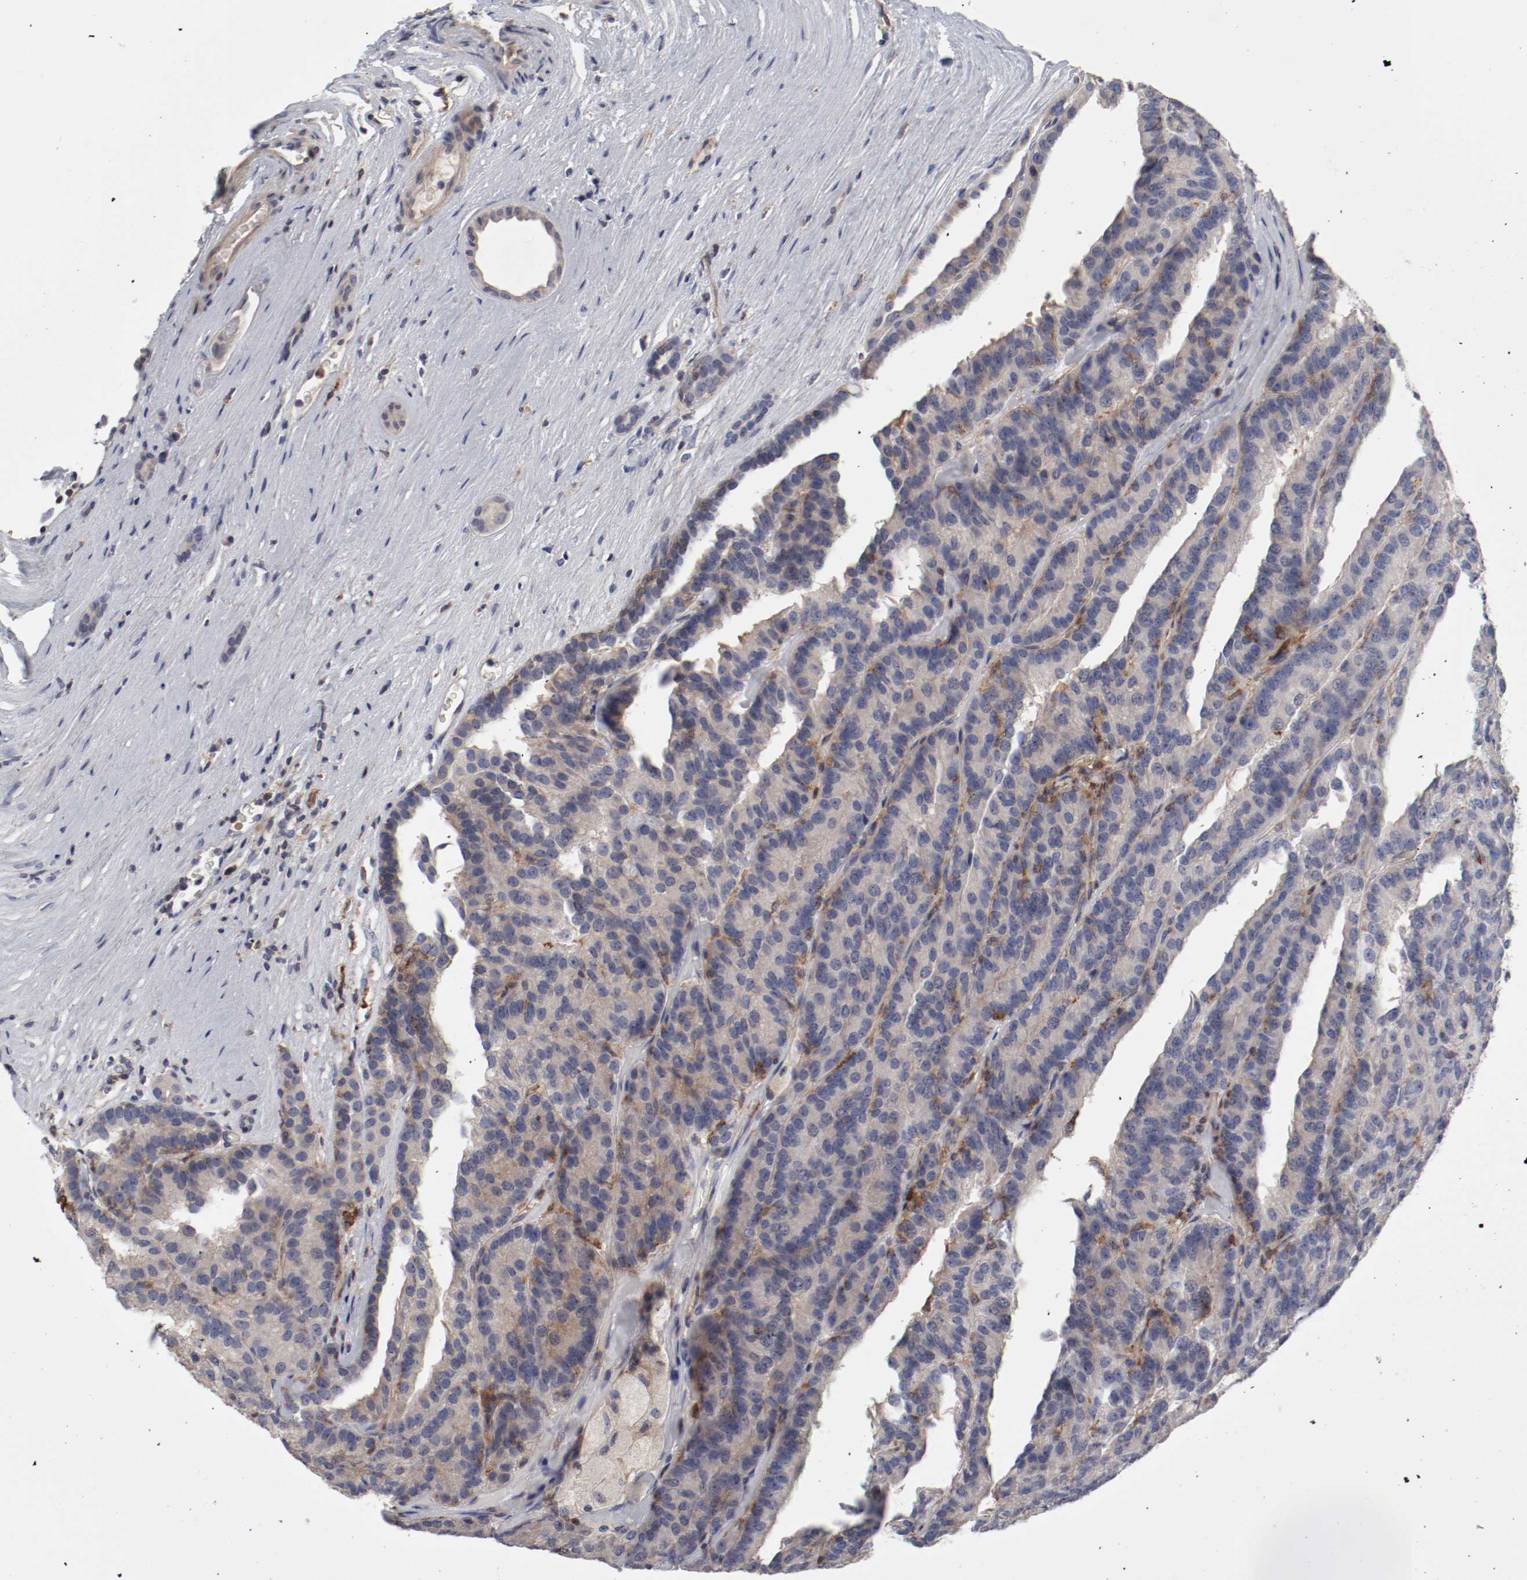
{"staining": {"intensity": "moderate", "quantity": "<25%", "location": "cytoplasmic/membranous"}, "tissue": "renal cancer", "cell_type": "Tumor cells", "image_type": "cancer", "snomed": [{"axis": "morphology", "description": "Adenocarcinoma, NOS"}, {"axis": "topography", "description": "Kidney"}], "caption": "DAB (3,3'-diaminobenzidine) immunohistochemical staining of human renal adenocarcinoma exhibits moderate cytoplasmic/membranous protein expression in about <25% of tumor cells.", "gene": "CBL", "patient": {"sex": "male", "age": 46}}